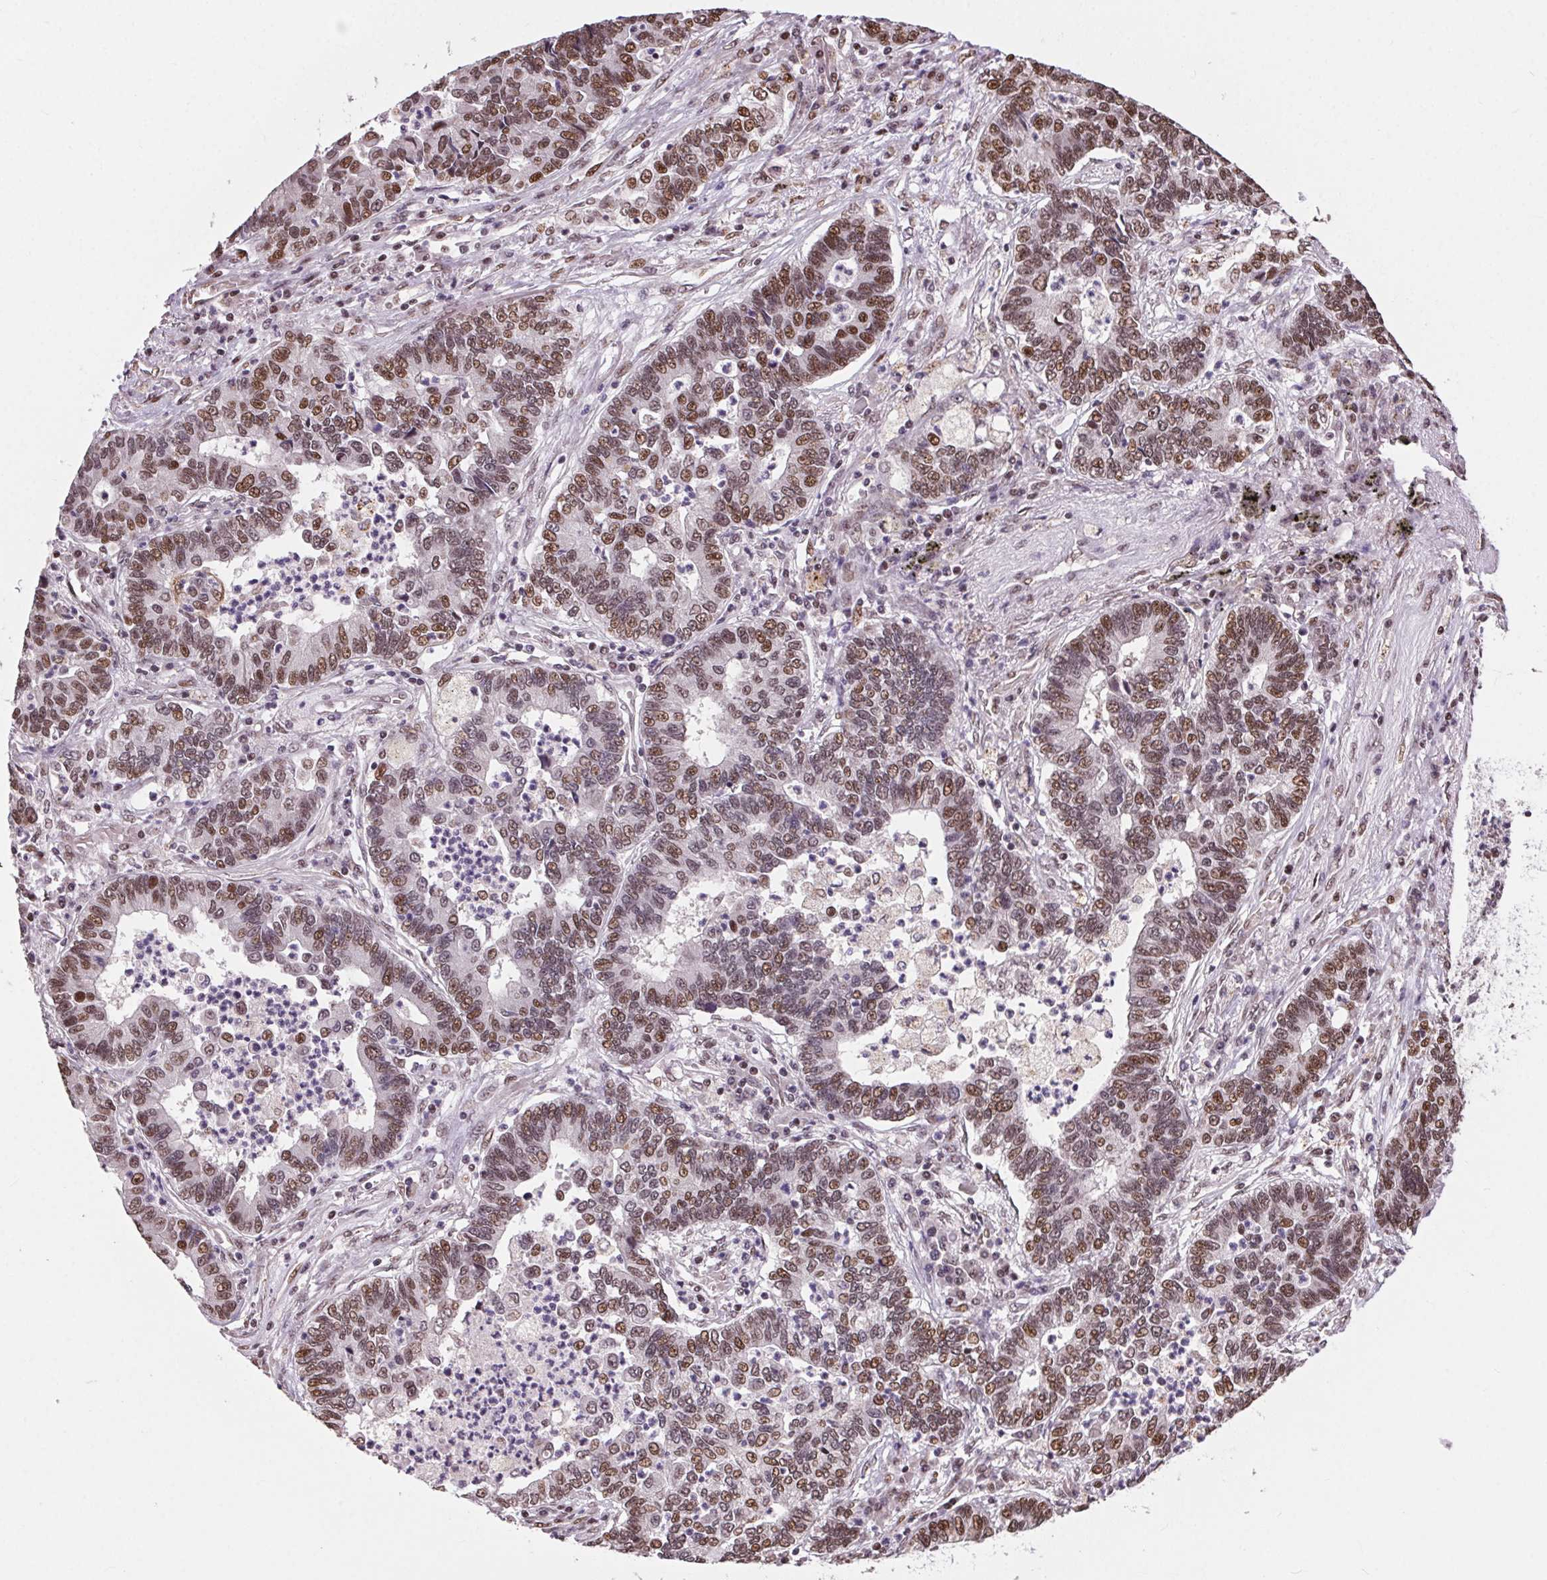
{"staining": {"intensity": "moderate", "quantity": ">75%", "location": "nuclear"}, "tissue": "lung cancer", "cell_type": "Tumor cells", "image_type": "cancer", "snomed": [{"axis": "morphology", "description": "Adenocarcinoma, NOS"}, {"axis": "topography", "description": "Lung"}], "caption": "IHC histopathology image of neoplastic tissue: lung adenocarcinoma stained using immunohistochemistry (IHC) exhibits medium levels of moderate protein expression localized specifically in the nuclear of tumor cells, appearing as a nuclear brown color.", "gene": "RAD23A", "patient": {"sex": "female", "age": 57}}